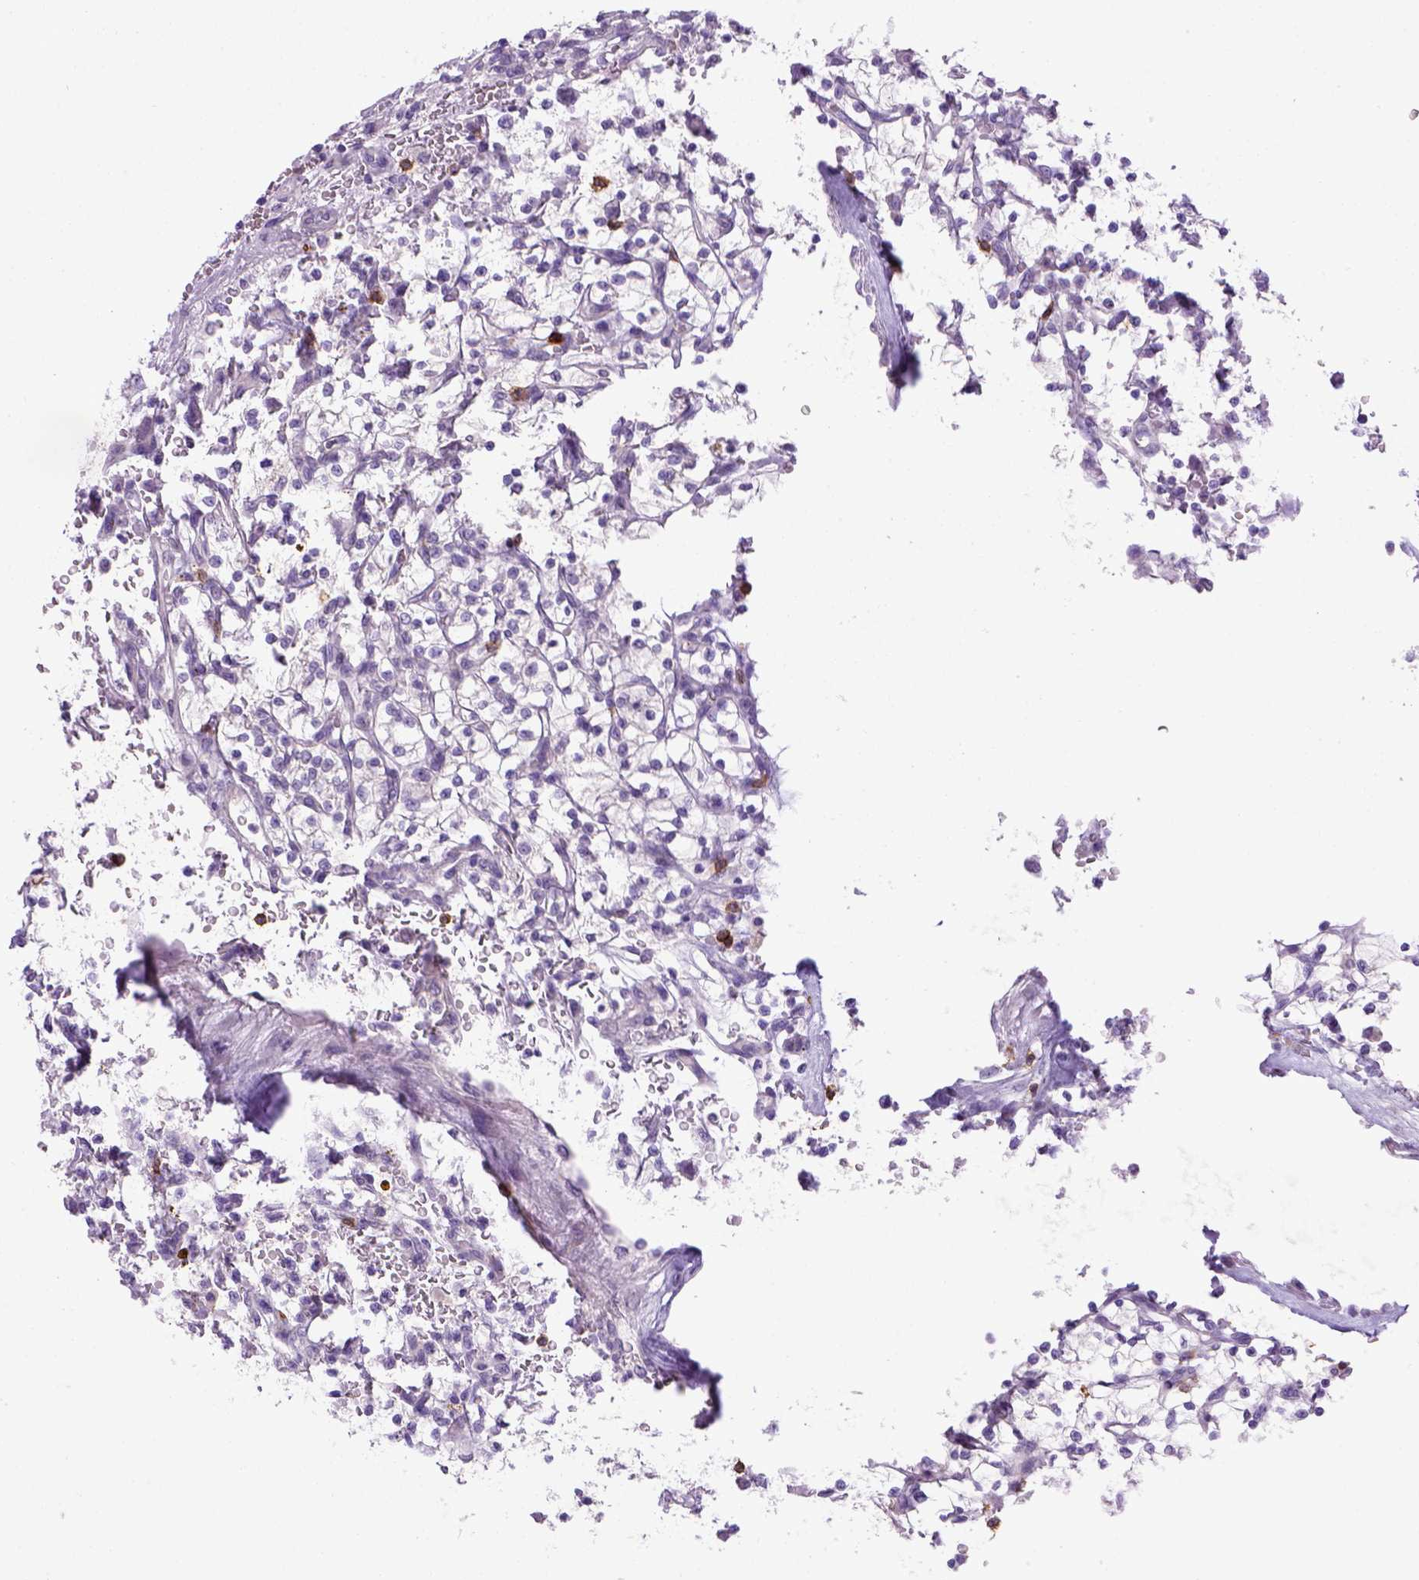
{"staining": {"intensity": "negative", "quantity": "none", "location": "none"}, "tissue": "renal cancer", "cell_type": "Tumor cells", "image_type": "cancer", "snomed": [{"axis": "morphology", "description": "Adenocarcinoma, NOS"}, {"axis": "topography", "description": "Kidney"}], "caption": "Immunohistochemical staining of human renal cancer shows no significant positivity in tumor cells.", "gene": "CD3E", "patient": {"sex": "female", "age": 64}}